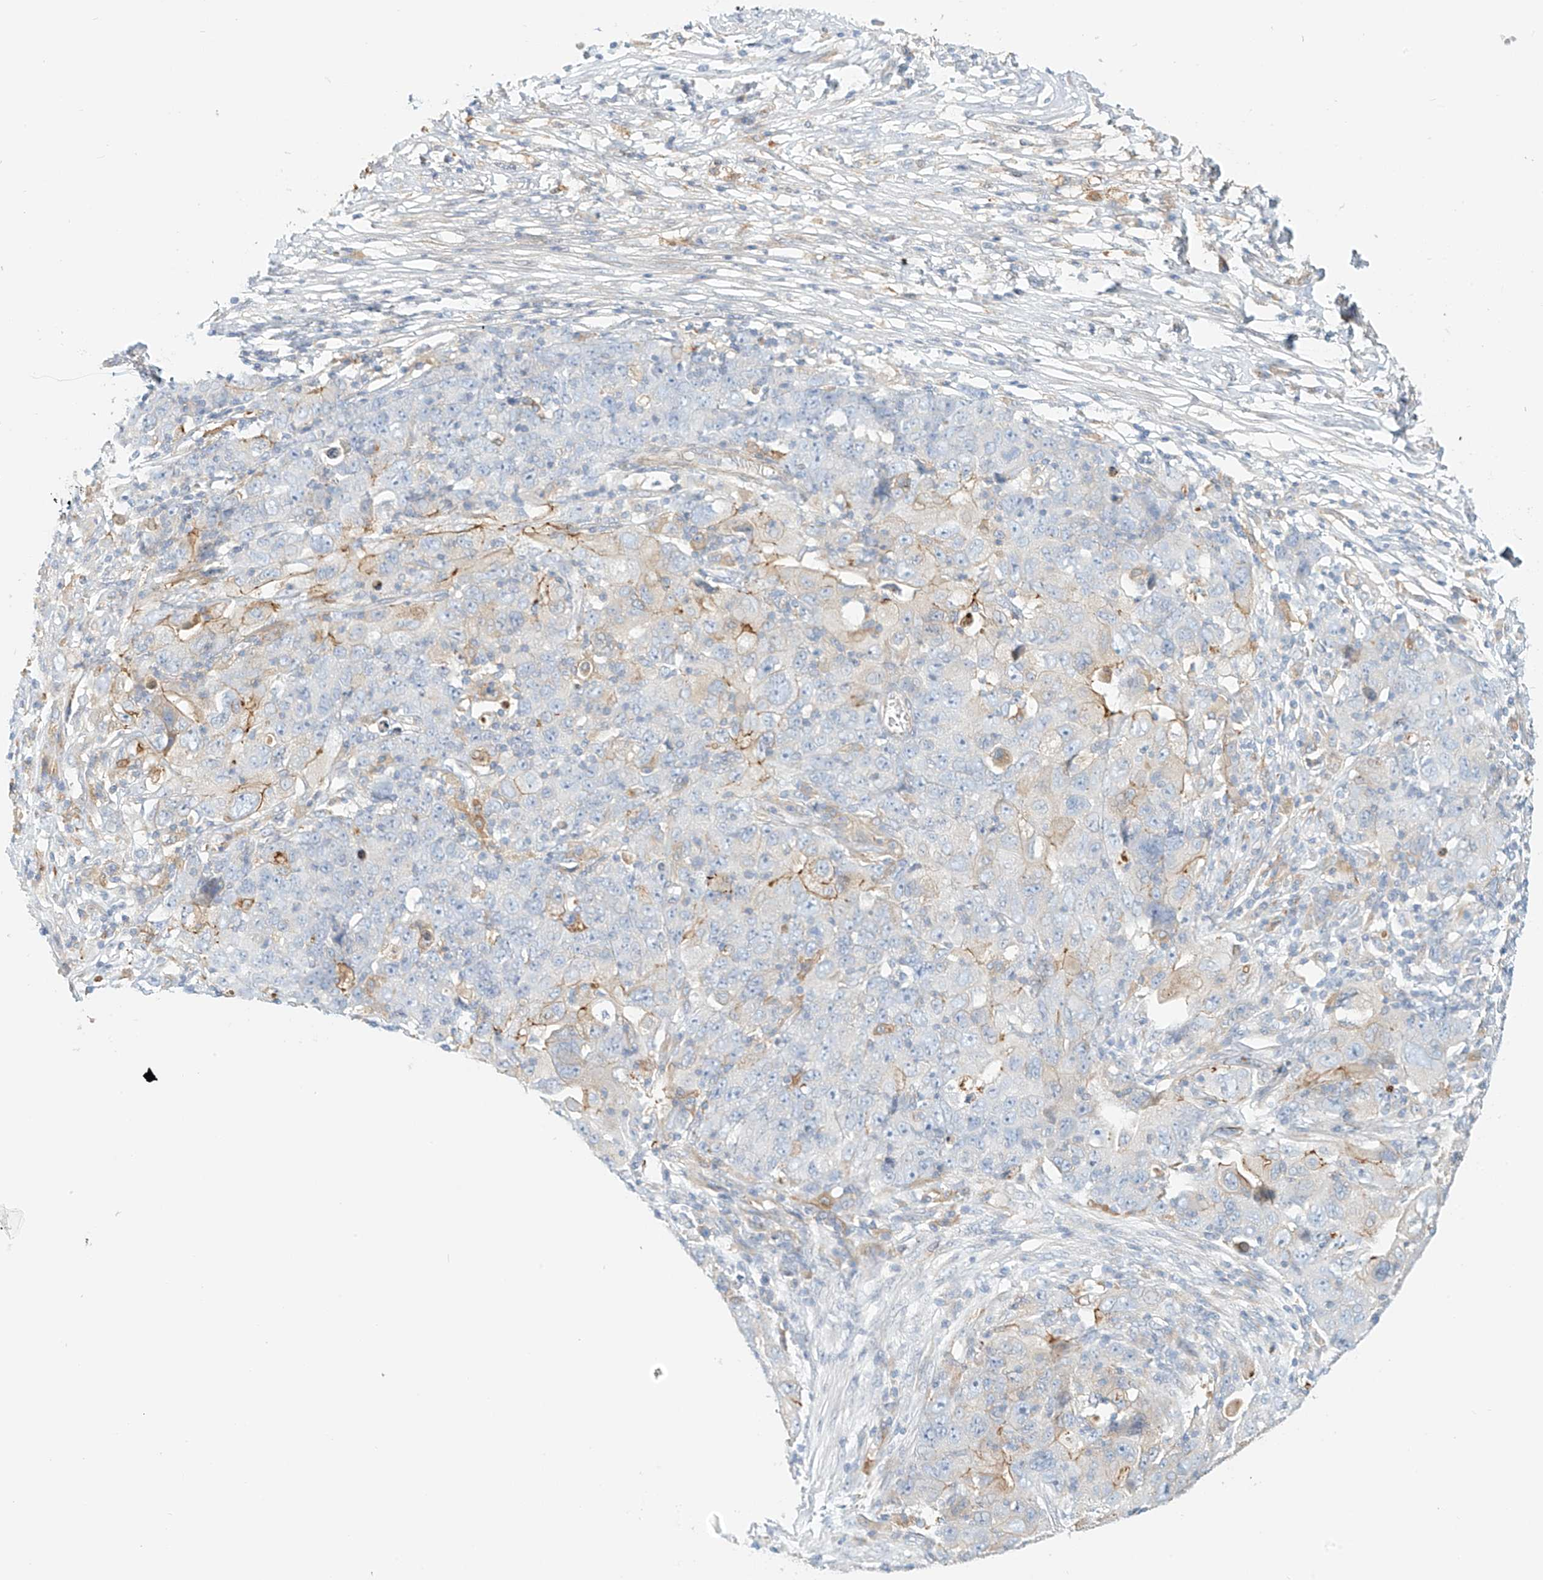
{"staining": {"intensity": "negative", "quantity": "none", "location": "none"}, "tissue": "ovarian cancer", "cell_type": "Tumor cells", "image_type": "cancer", "snomed": [{"axis": "morphology", "description": "Carcinoma, endometroid"}, {"axis": "topography", "description": "Ovary"}], "caption": "Ovarian cancer stained for a protein using immunohistochemistry (IHC) shows no positivity tumor cells.", "gene": "PCYOX1", "patient": {"sex": "female", "age": 42}}